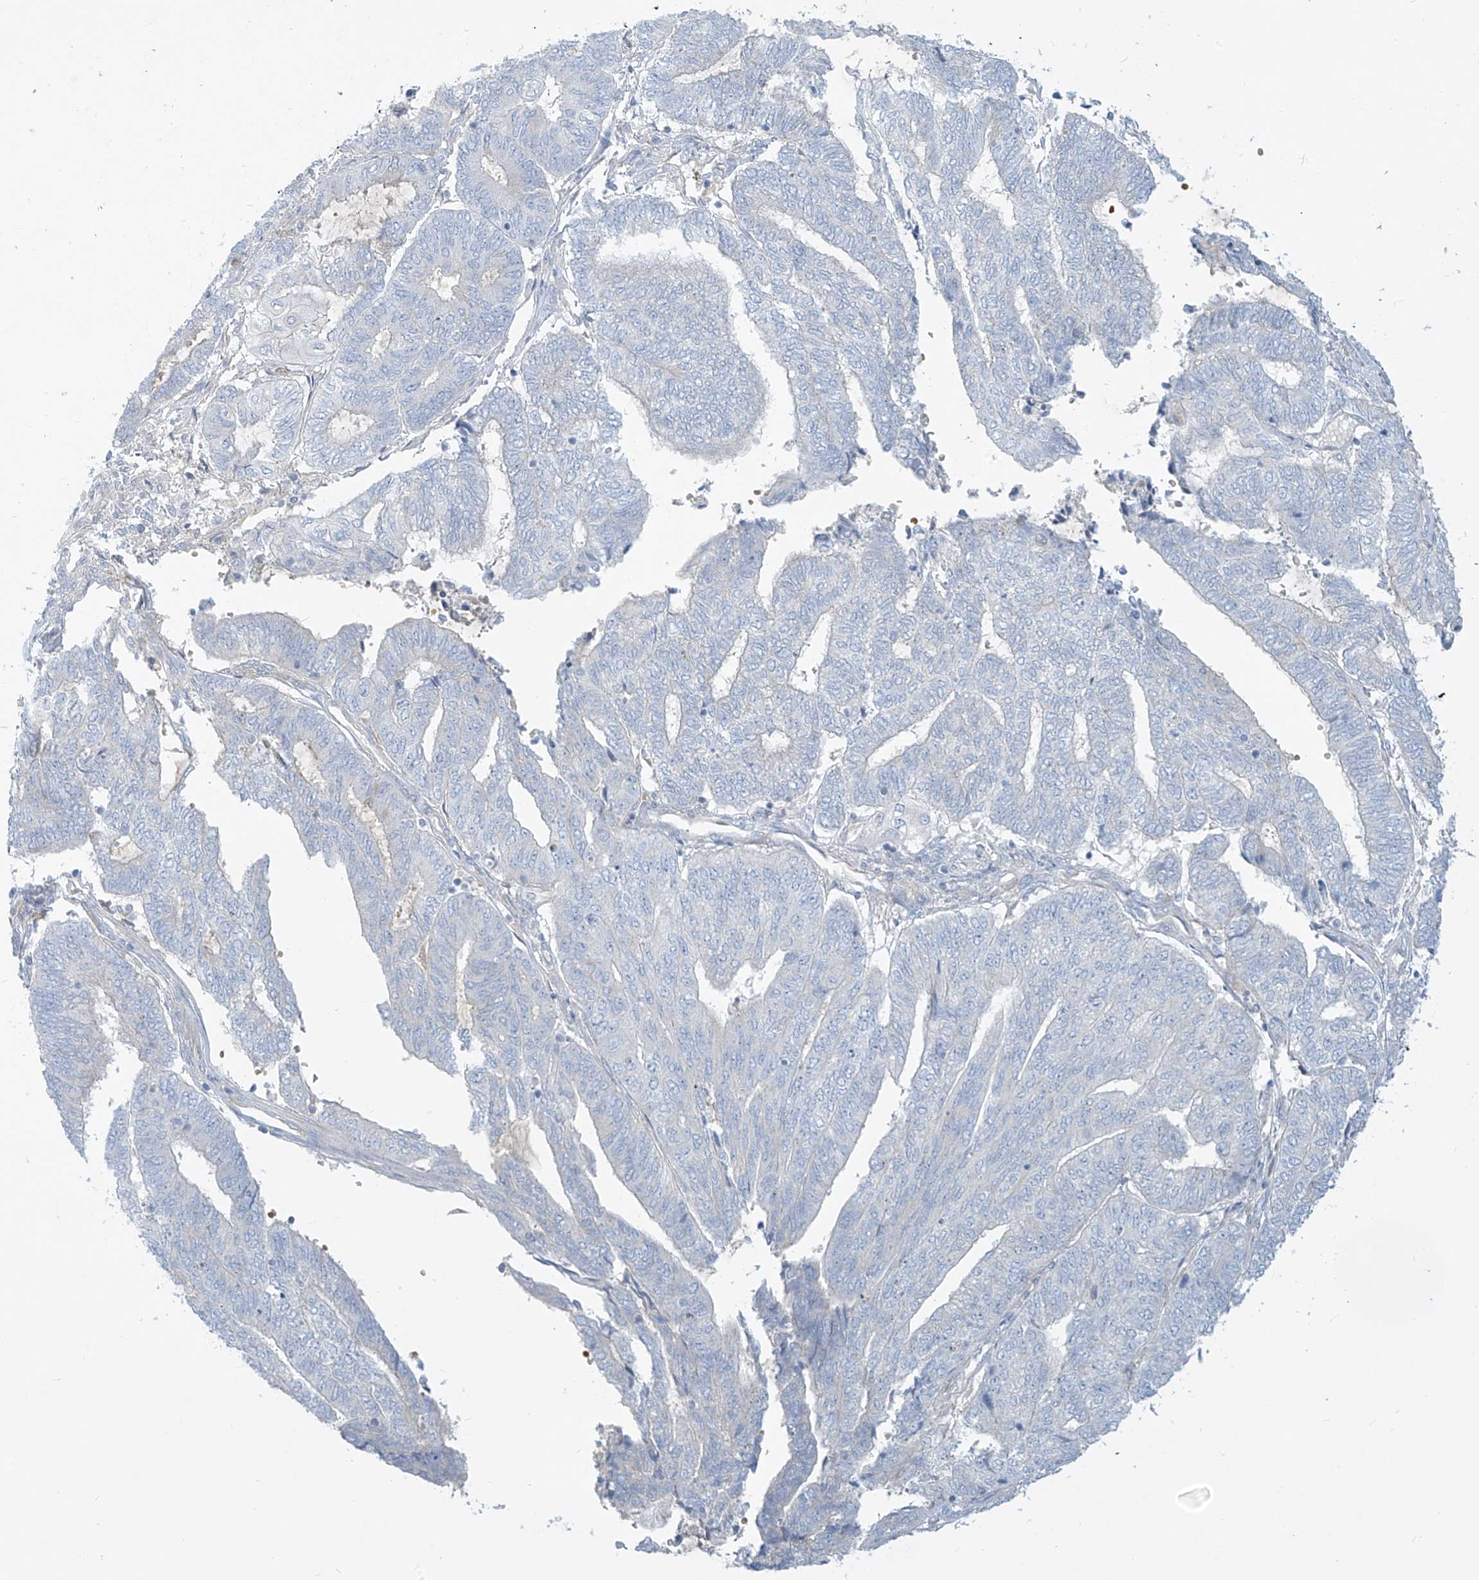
{"staining": {"intensity": "negative", "quantity": "none", "location": "none"}, "tissue": "endometrial cancer", "cell_type": "Tumor cells", "image_type": "cancer", "snomed": [{"axis": "morphology", "description": "Adenocarcinoma, NOS"}, {"axis": "topography", "description": "Uterus"}, {"axis": "topography", "description": "Endometrium"}], "caption": "This is an immunohistochemistry histopathology image of adenocarcinoma (endometrial). There is no positivity in tumor cells.", "gene": "DGKQ", "patient": {"sex": "female", "age": 70}}